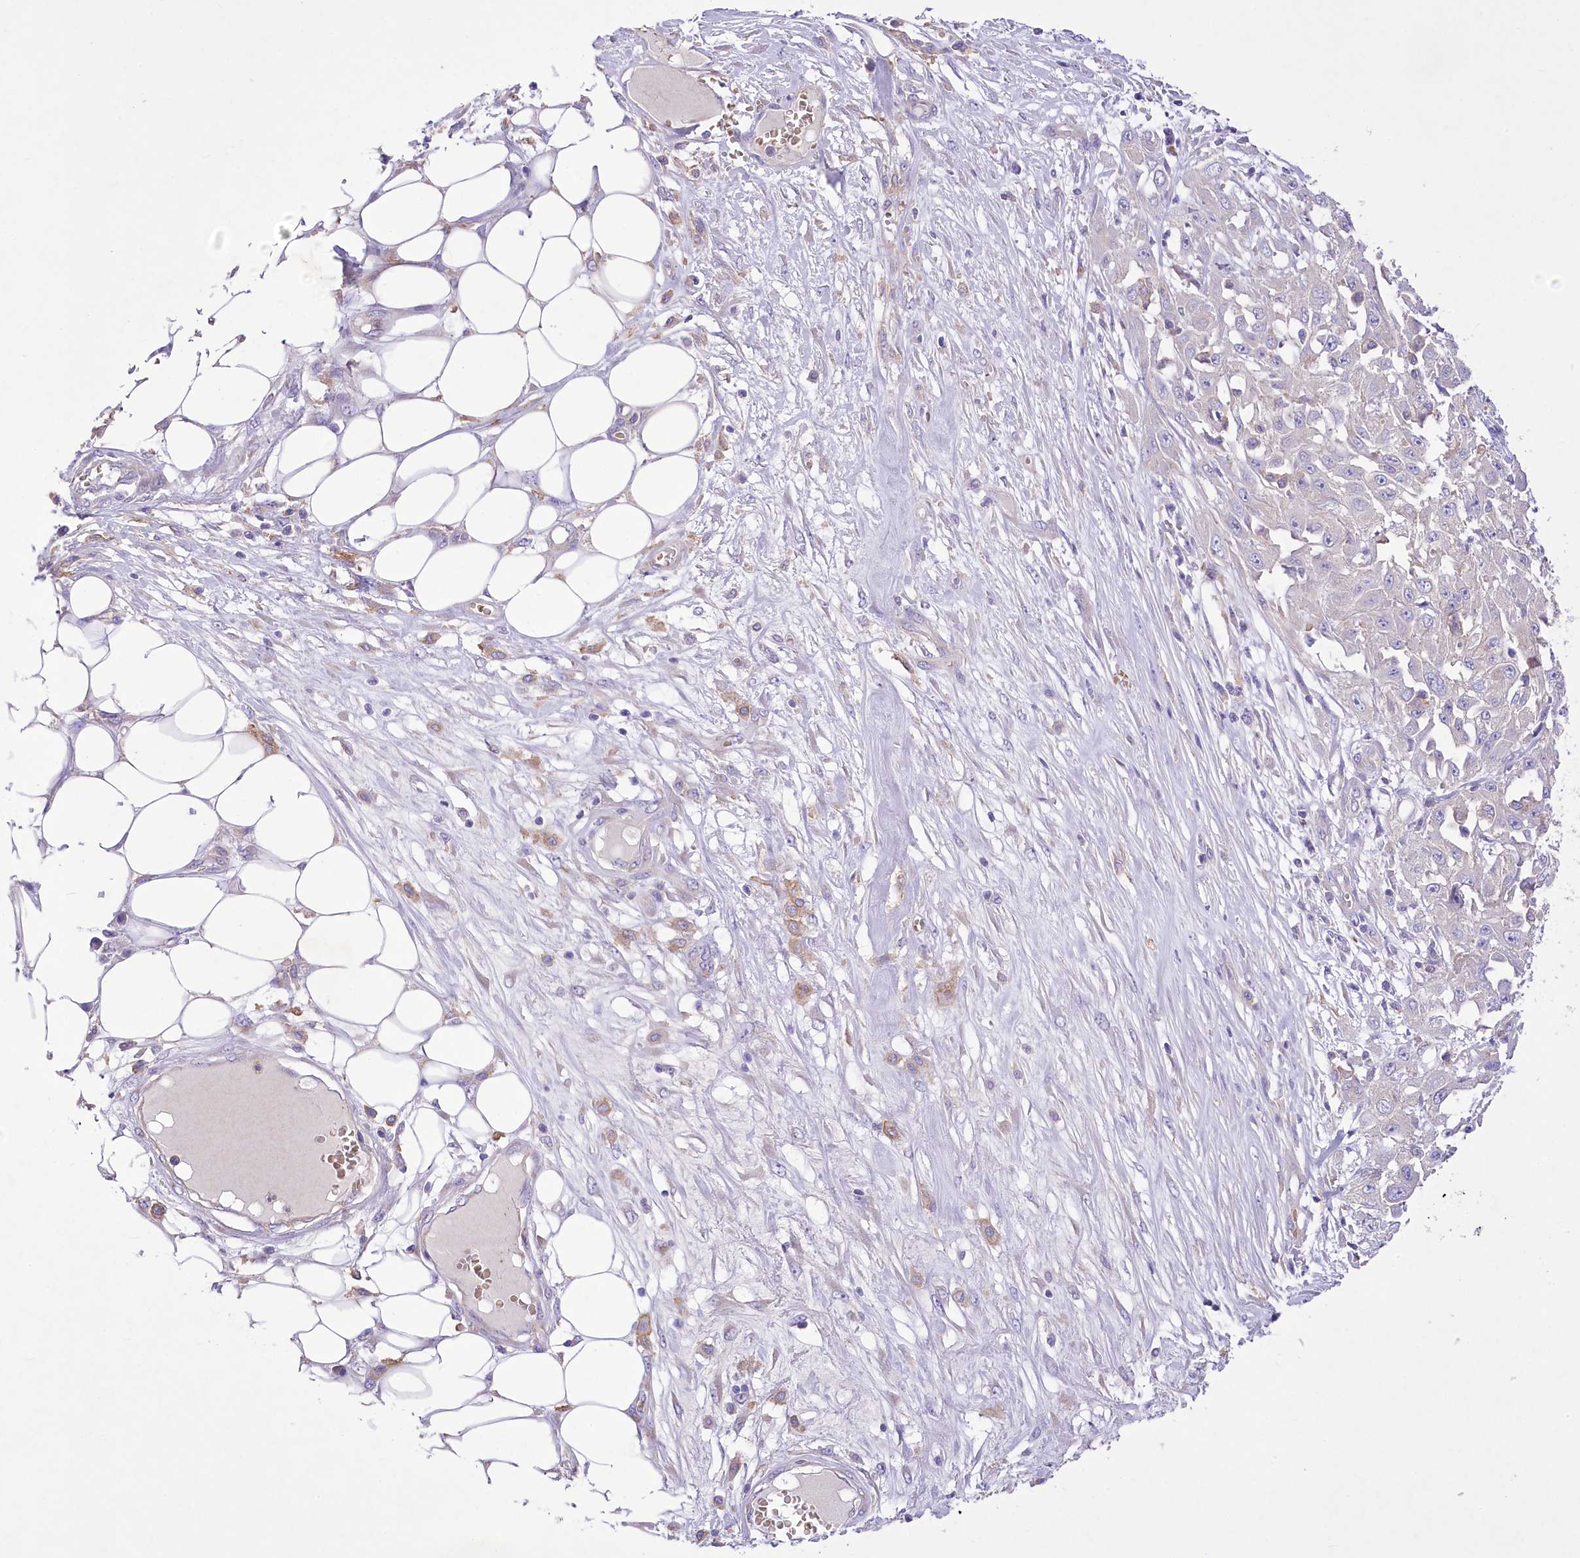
{"staining": {"intensity": "negative", "quantity": "none", "location": "none"}, "tissue": "skin cancer", "cell_type": "Tumor cells", "image_type": "cancer", "snomed": [{"axis": "morphology", "description": "Squamous cell carcinoma, NOS"}, {"axis": "morphology", "description": "Squamous cell carcinoma, metastatic, NOS"}, {"axis": "topography", "description": "Skin"}, {"axis": "topography", "description": "Lymph node"}], "caption": "An immunohistochemistry (IHC) histopathology image of metastatic squamous cell carcinoma (skin) is shown. There is no staining in tumor cells of metastatic squamous cell carcinoma (skin).", "gene": "PRSS53", "patient": {"sex": "male", "age": 75}}